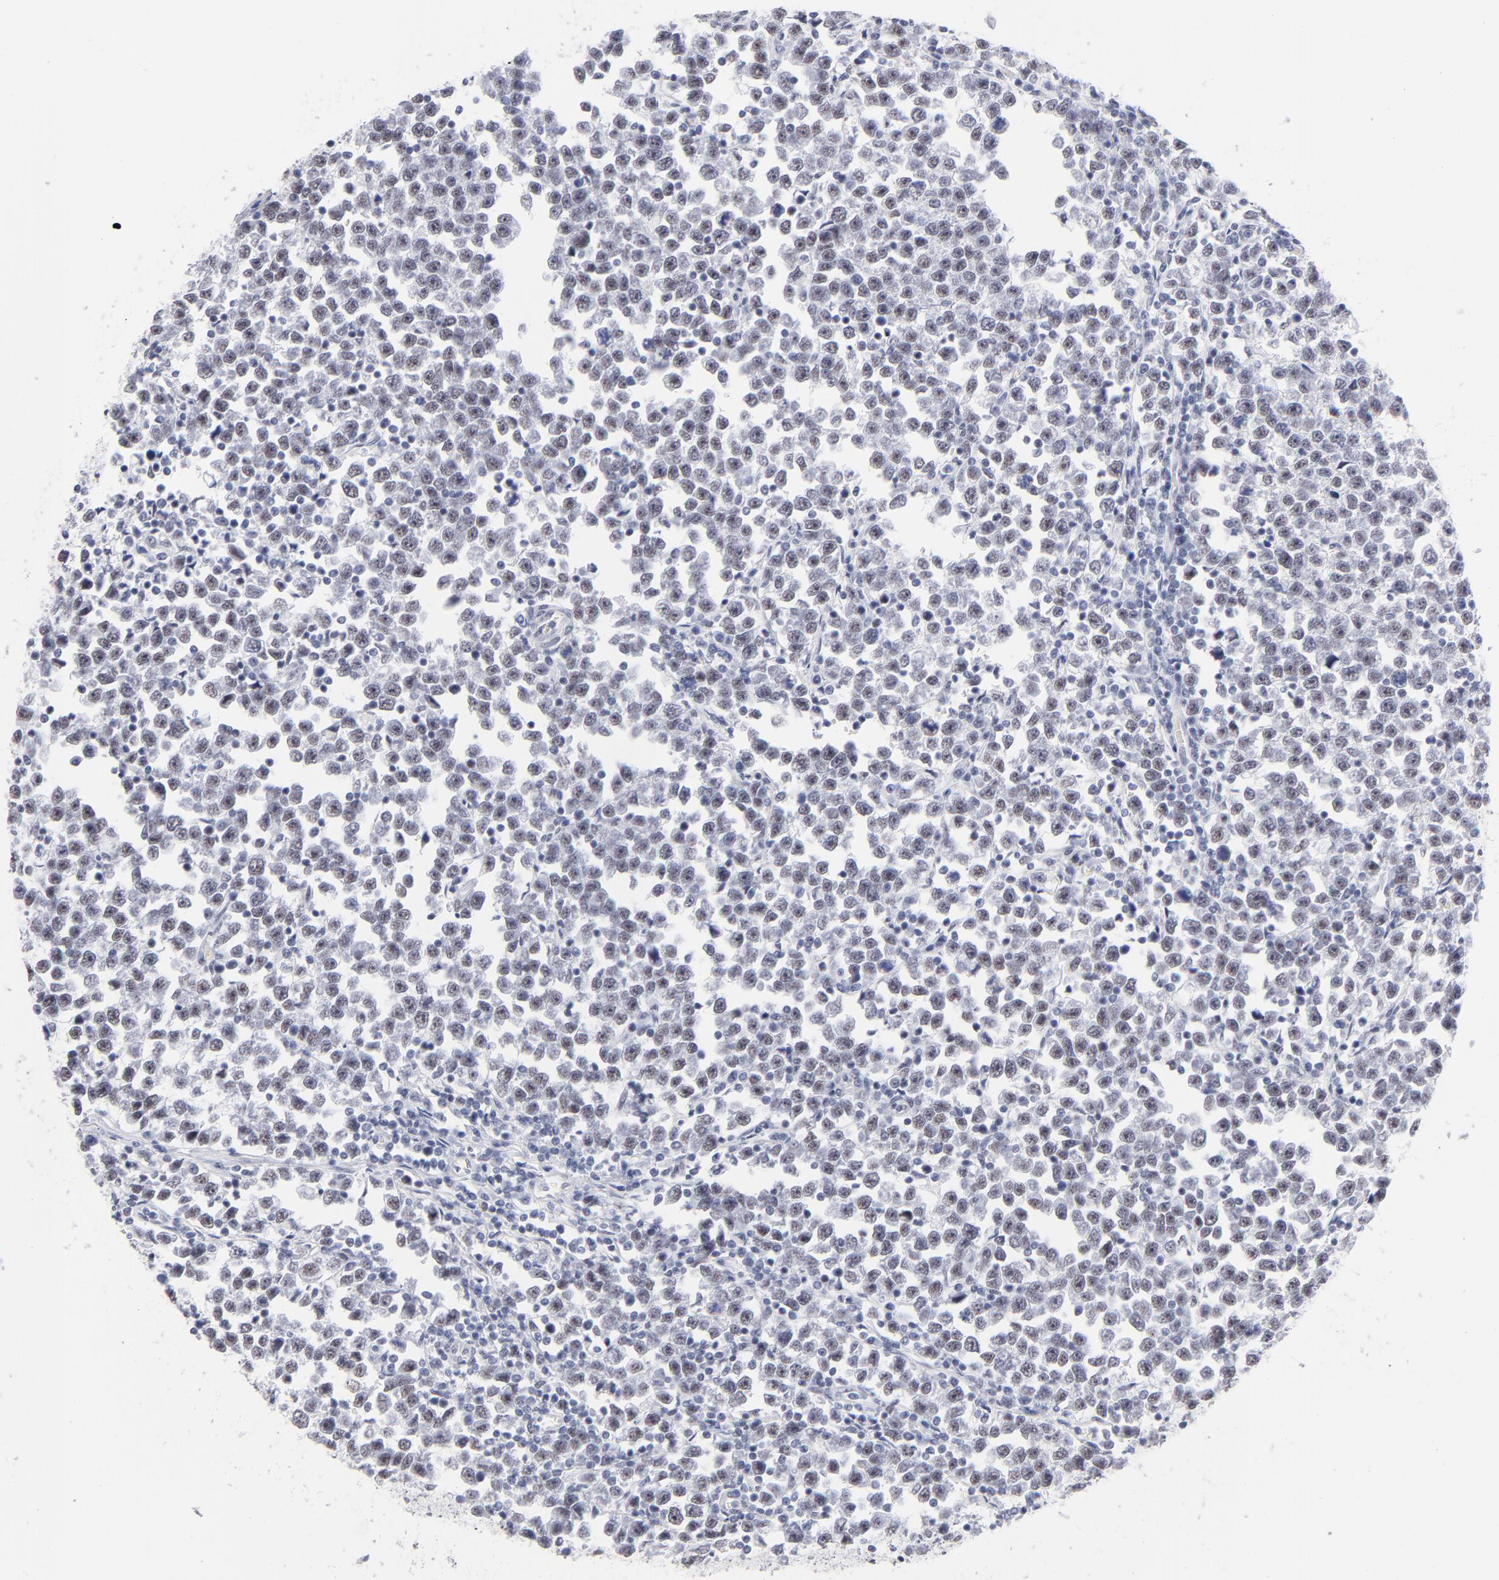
{"staining": {"intensity": "weak", "quantity": "25%-75%", "location": "nuclear"}, "tissue": "testis cancer", "cell_type": "Tumor cells", "image_type": "cancer", "snomed": [{"axis": "morphology", "description": "Seminoma, NOS"}, {"axis": "topography", "description": "Testis"}], "caption": "Protein staining exhibits weak nuclear expression in approximately 25%-75% of tumor cells in seminoma (testis).", "gene": "SNRPB", "patient": {"sex": "male", "age": 43}}